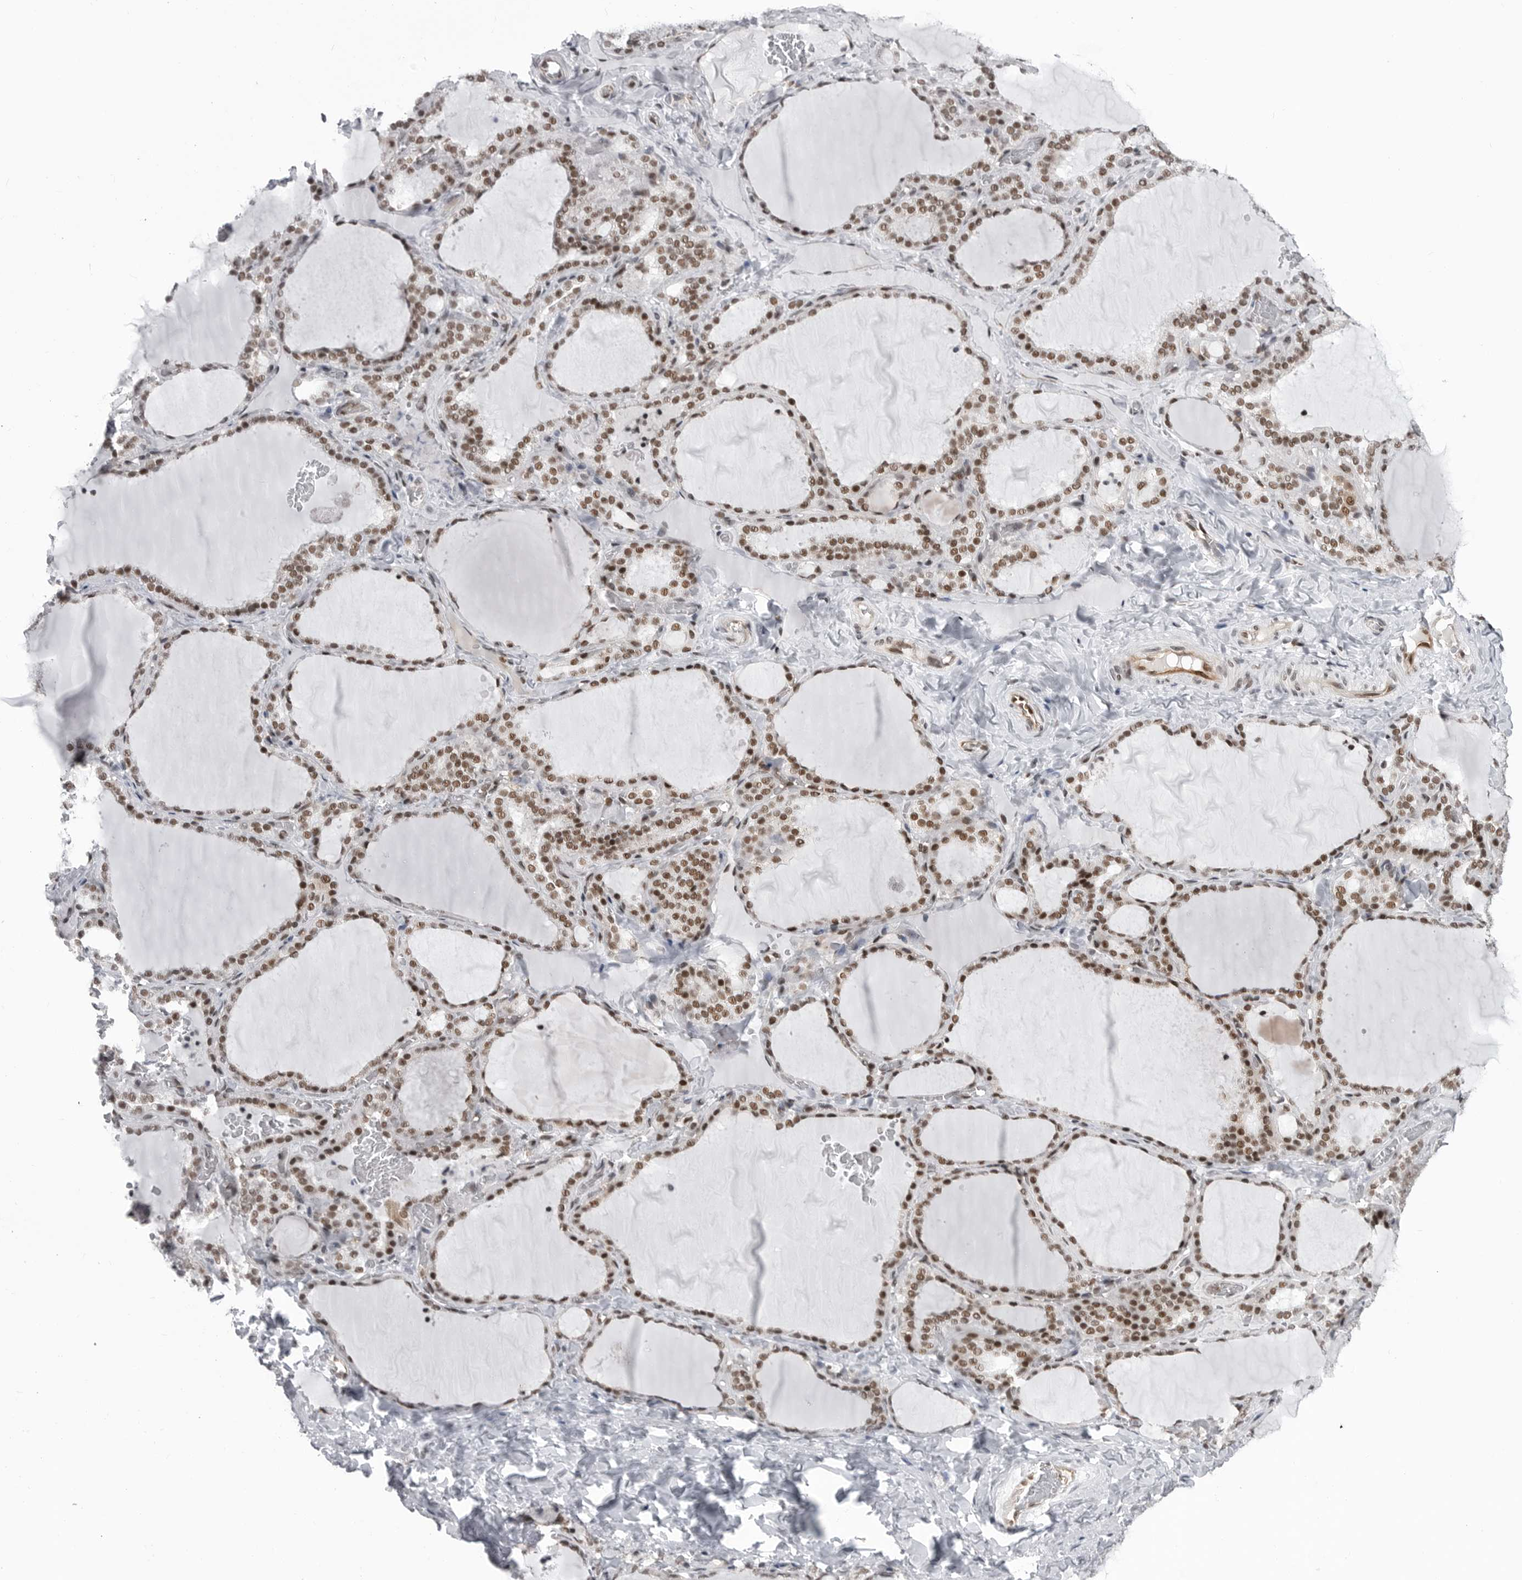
{"staining": {"intensity": "moderate", "quantity": ">75%", "location": "nuclear"}, "tissue": "thyroid gland", "cell_type": "Glandular cells", "image_type": "normal", "snomed": [{"axis": "morphology", "description": "Normal tissue, NOS"}, {"axis": "topography", "description": "Thyroid gland"}], "caption": "Glandular cells exhibit moderate nuclear staining in approximately >75% of cells in normal thyroid gland.", "gene": "RNF26", "patient": {"sex": "female", "age": 22}}